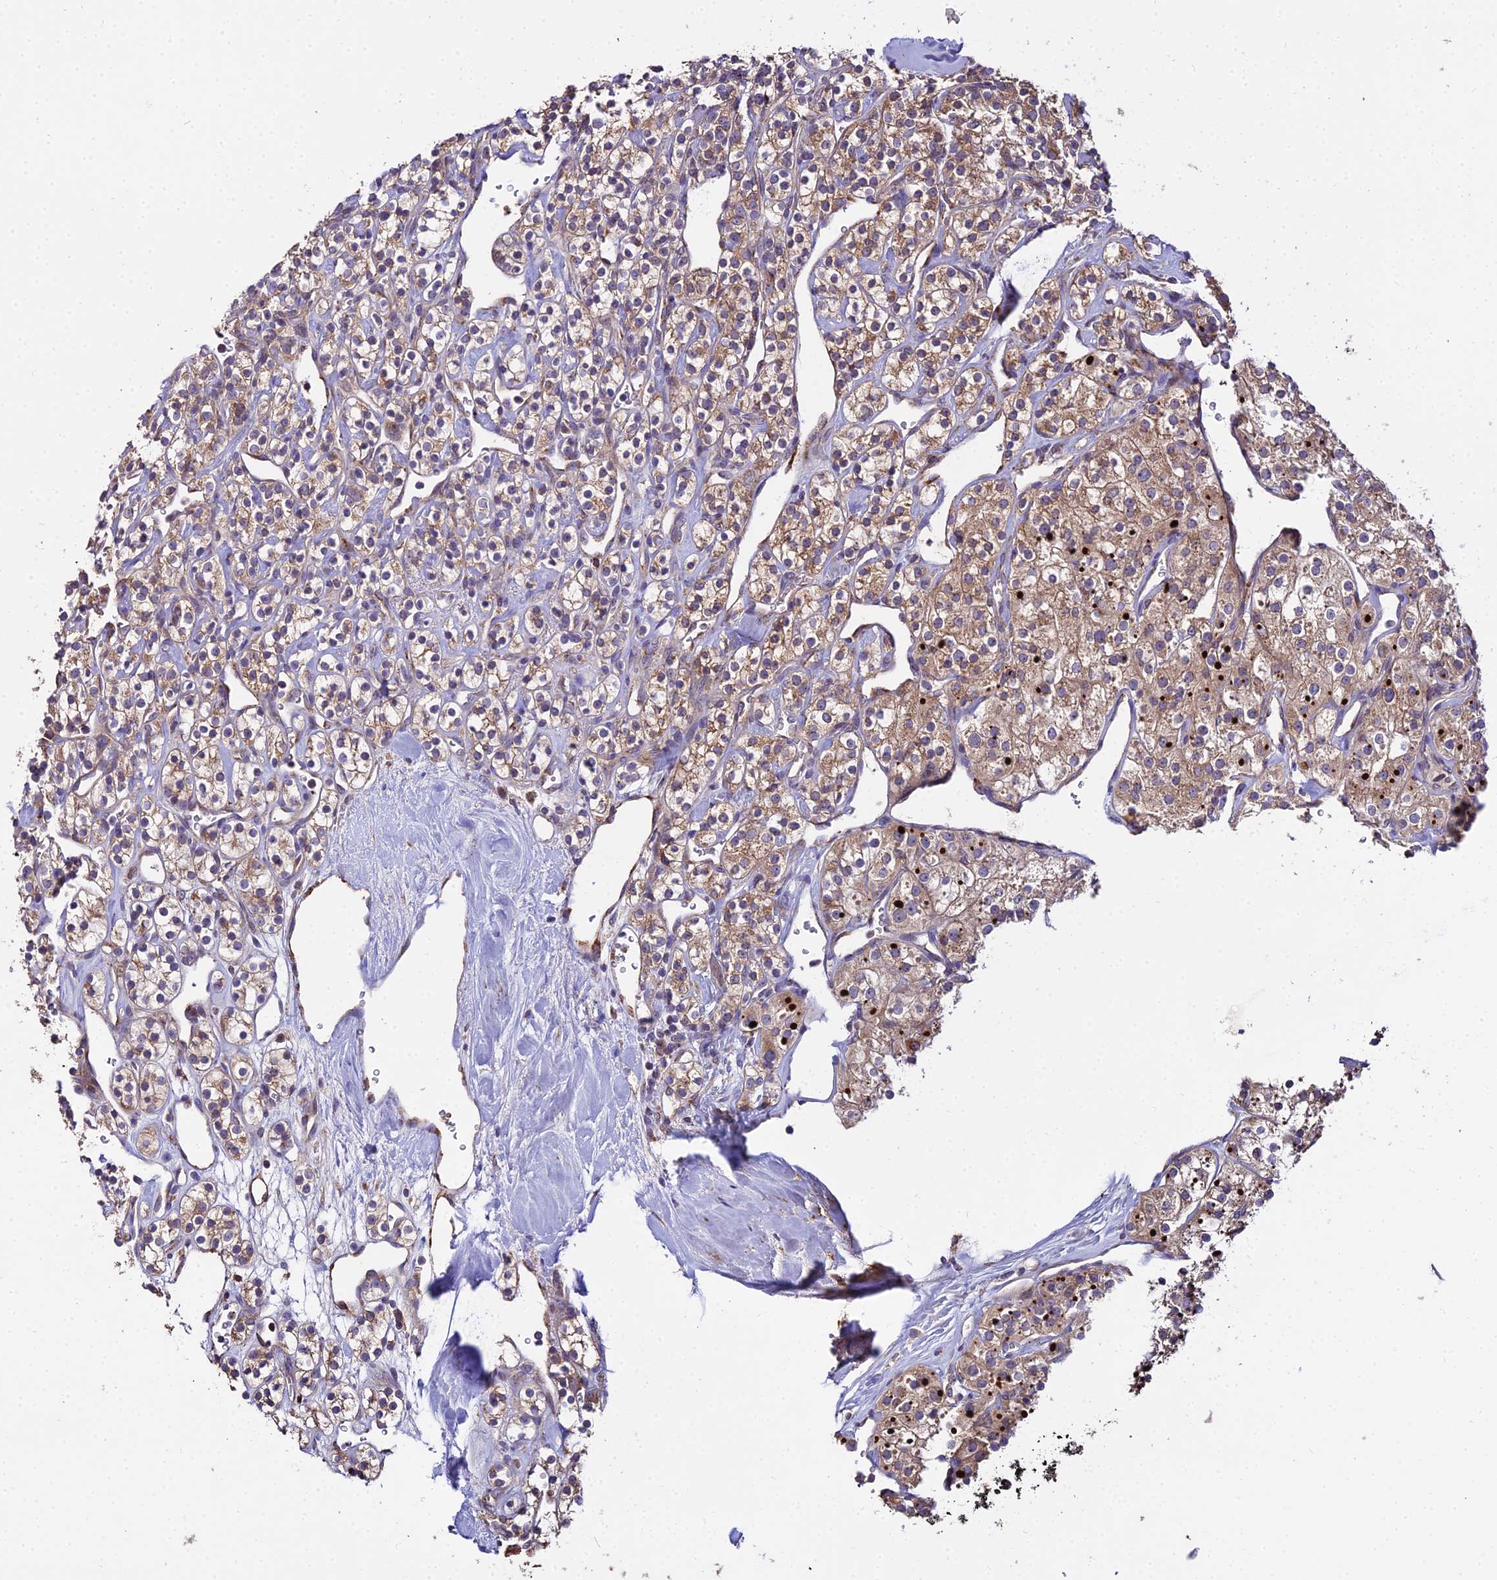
{"staining": {"intensity": "moderate", "quantity": ">75%", "location": "cytoplasmic/membranous"}, "tissue": "renal cancer", "cell_type": "Tumor cells", "image_type": "cancer", "snomed": [{"axis": "morphology", "description": "Adenocarcinoma, NOS"}, {"axis": "topography", "description": "Kidney"}], "caption": "Immunohistochemistry (IHC) (DAB) staining of adenocarcinoma (renal) exhibits moderate cytoplasmic/membranous protein positivity in approximately >75% of tumor cells.", "gene": "PEX19", "patient": {"sex": "male", "age": 77}}